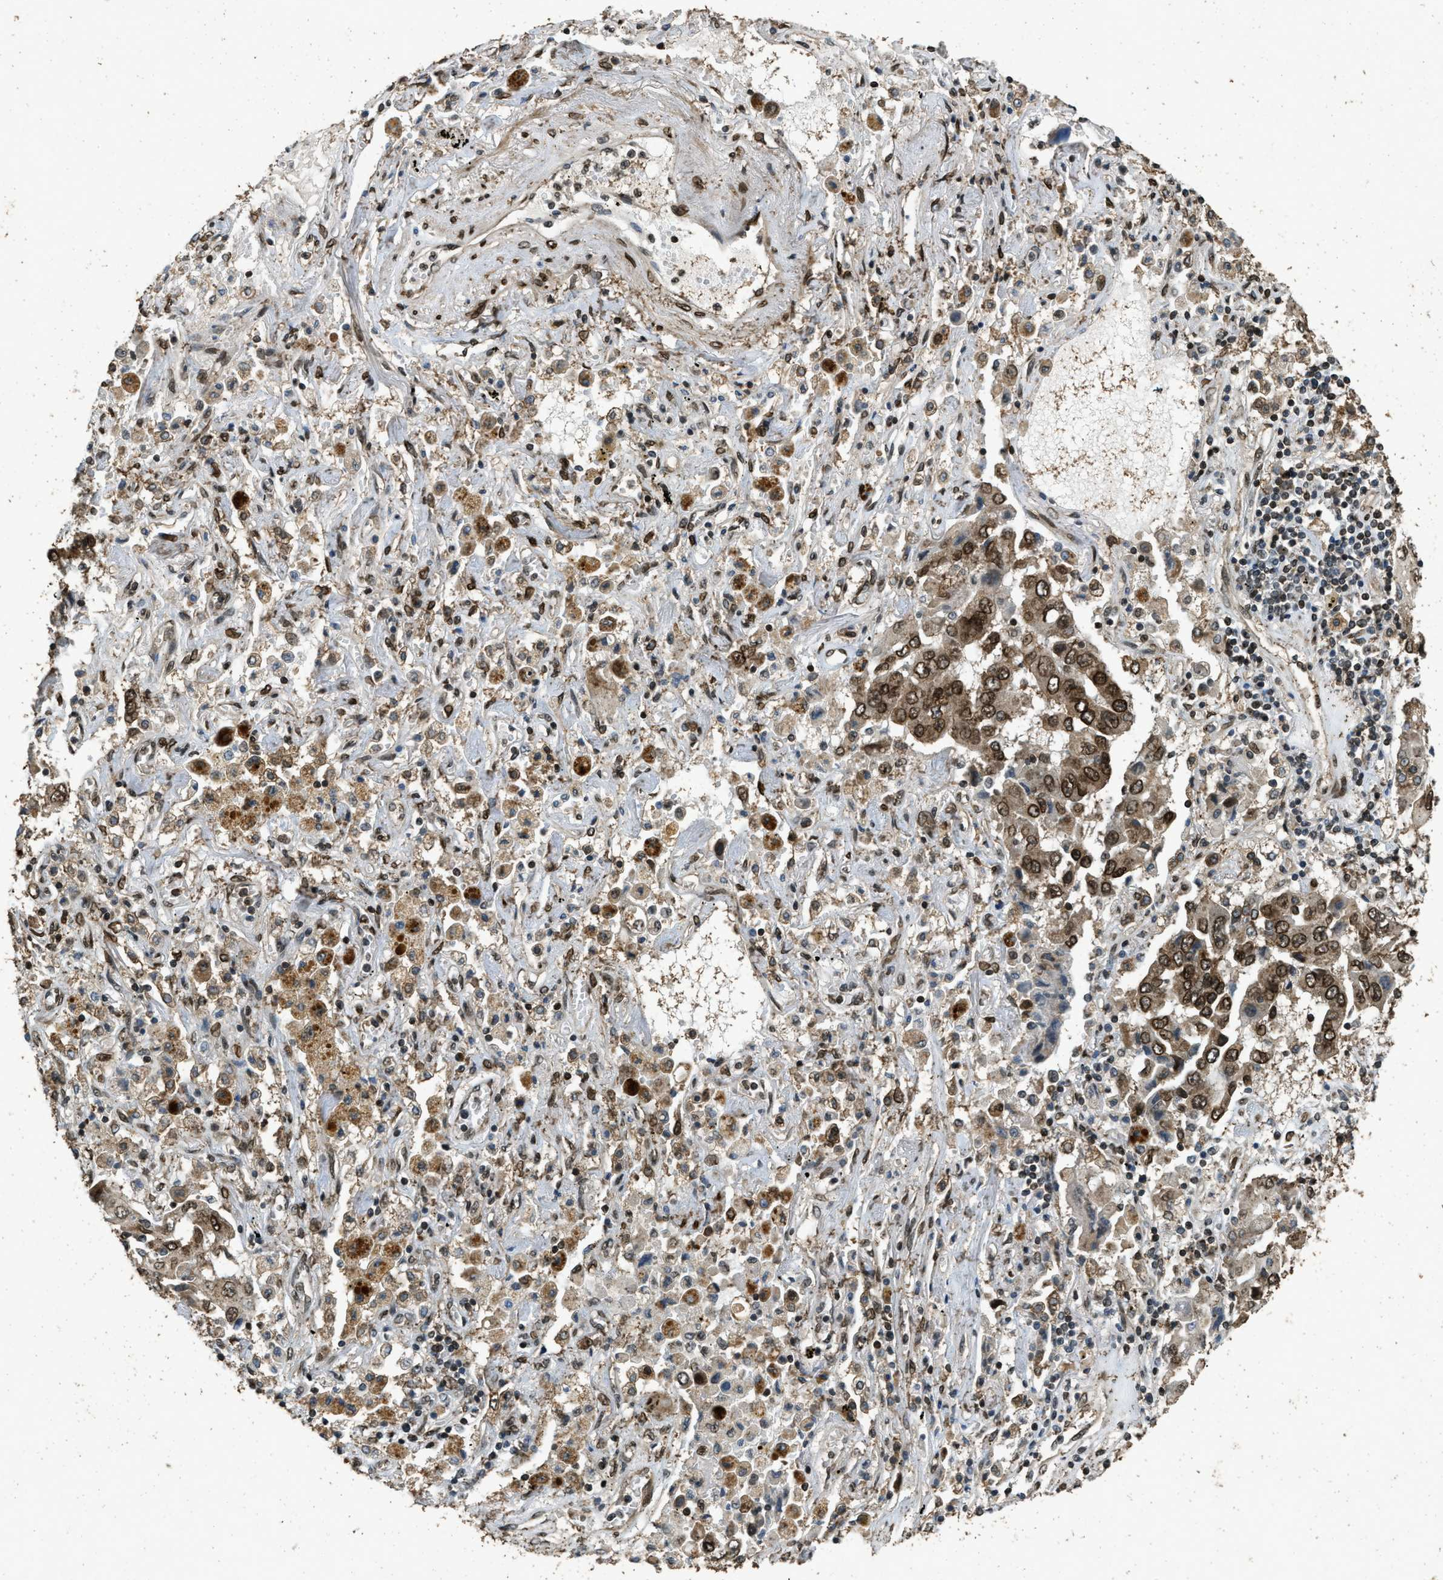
{"staining": {"intensity": "moderate", "quantity": ">75%", "location": "cytoplasmic/membranous,nuclear"}, "tissue": "lung cancer", "cell_type": "Tumor cells", "image_type": "cancer", "snomed": [{"axis": "morphology", "description": "Adenocarcinoma, NOS"}, {"axis": "topography", "description": "Lung"}], "caption": "Lung cancer stained for a protein (brown) shows moderate cytoplasmic/membranous and nuclear positive staining in about >75% of tumor cells.", "gene": "SYNE1", "patient": {"sex": "female", "age": 65}}